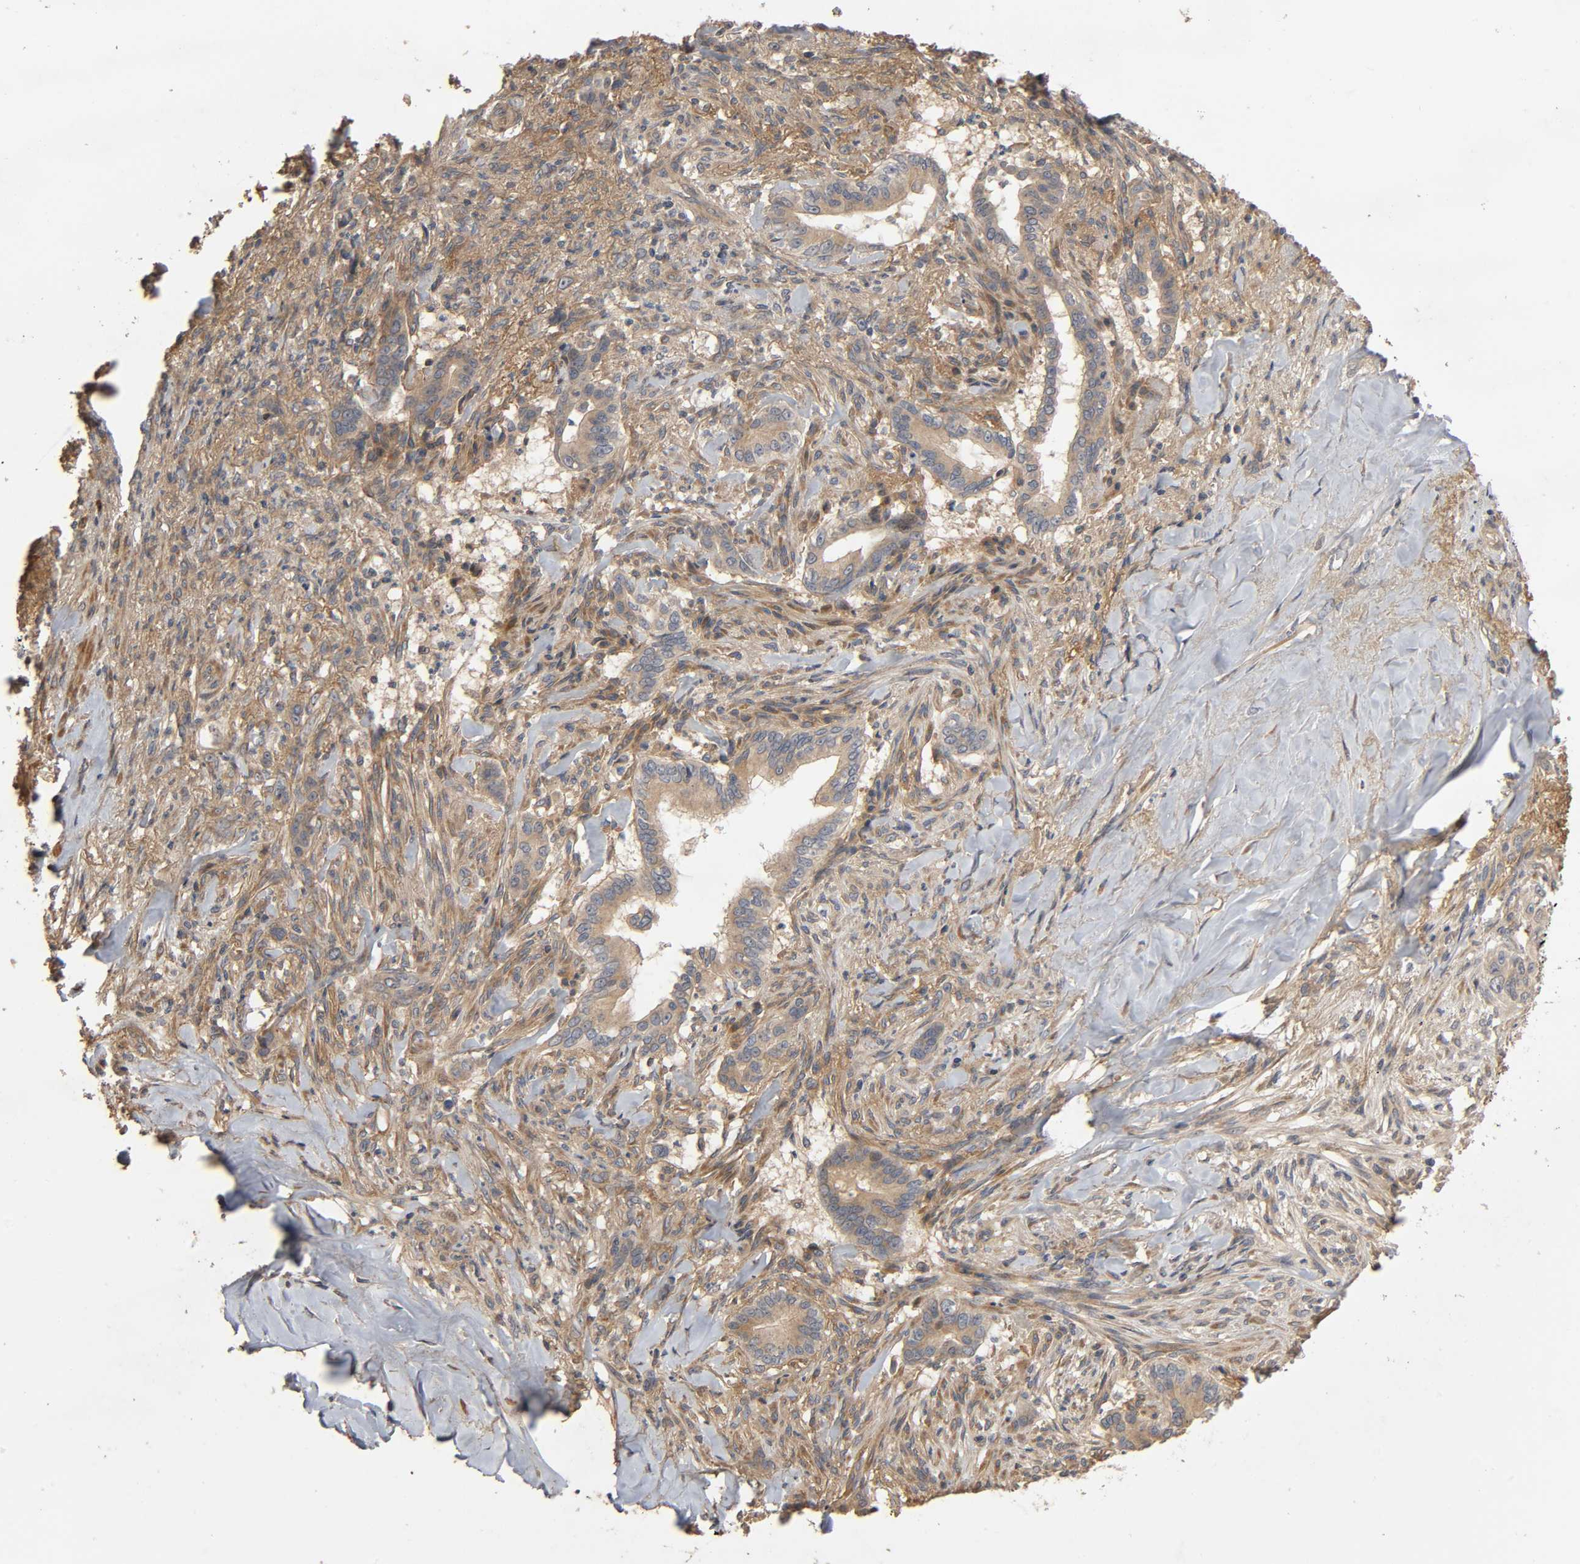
{"staining": {"intensity": "weak", "quantity": ">75%", "location": "cytoplasmic/membranous"}, "tissue": "liver cancer", "cell_type": "Tumor cells", "image_type": "cancer", "snomed": [{"axis": "morphology", "description": "Cholangiocarcinoma"}, {"axis": "topography", "description": "Liver"}], "caption": "Cholangiocarcinoma (liver) was stained to show a protein in brown. There is low levels of weak cytoplasmic/membranous staining in about >75% of tumor cells.", "gene": "SGSM1", "patient": {"sex": "female", "age": 67}}